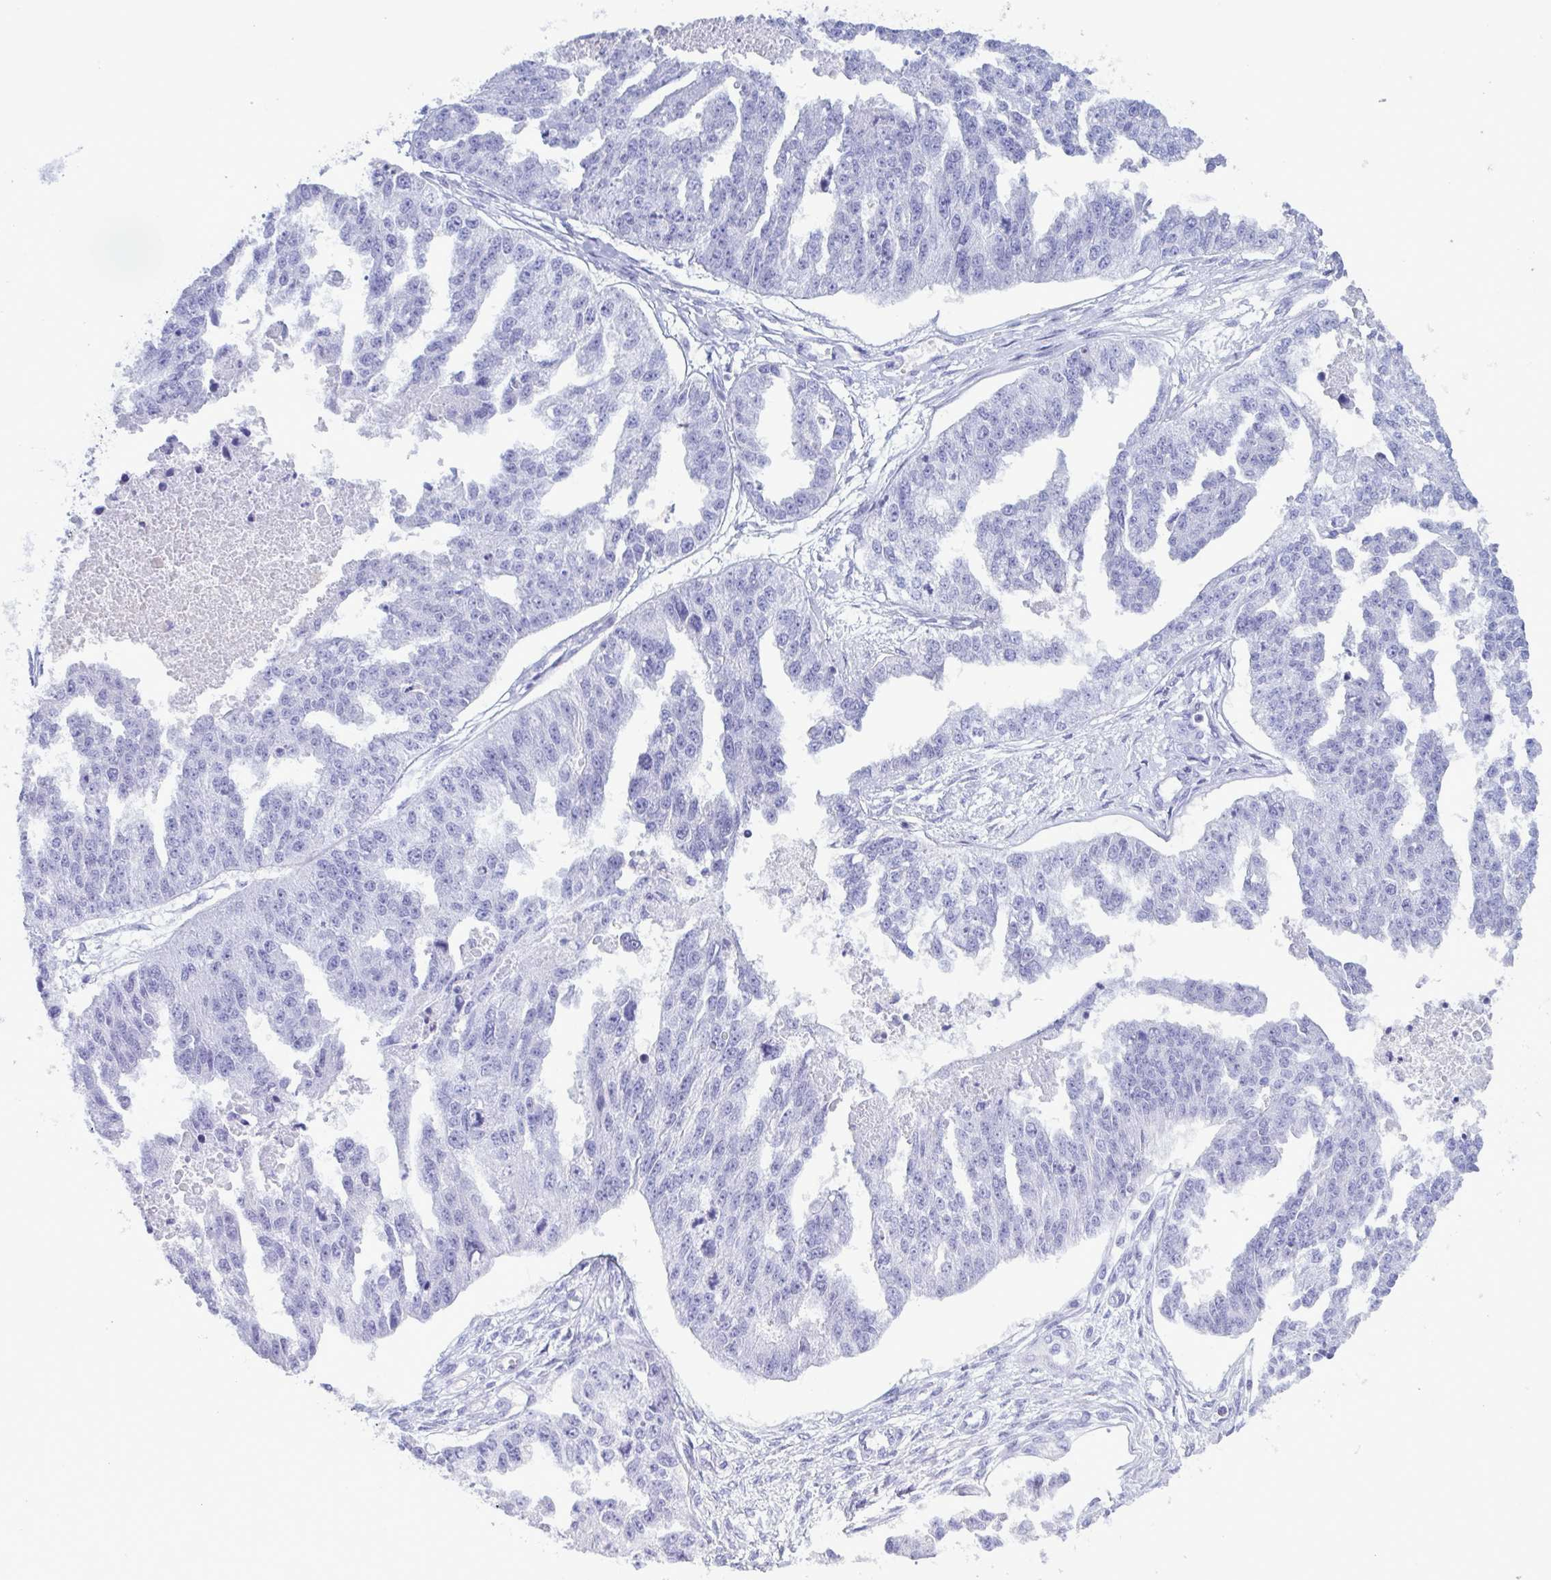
{"staining": {"intensity": "negative", "quantity": "none", "location": "none"}, "tissue": "ovarian cancer", "cell_type": "Tumor cells", "image_type": "cancer", "snomed": [{"axis": "morphology", "description": "Cystadenocarcinoma, serous, NOS"}, {"axis": "topography", "description": "Ovary"}], "caption": "This is a image of immunohistochemistry (IHC) staining of ovarian cancer (serous cystadenocarcinoma), which shows no positivity in tumor cells.", "gene": "LTF", "patient": {"sex": "female", "age": 58}}